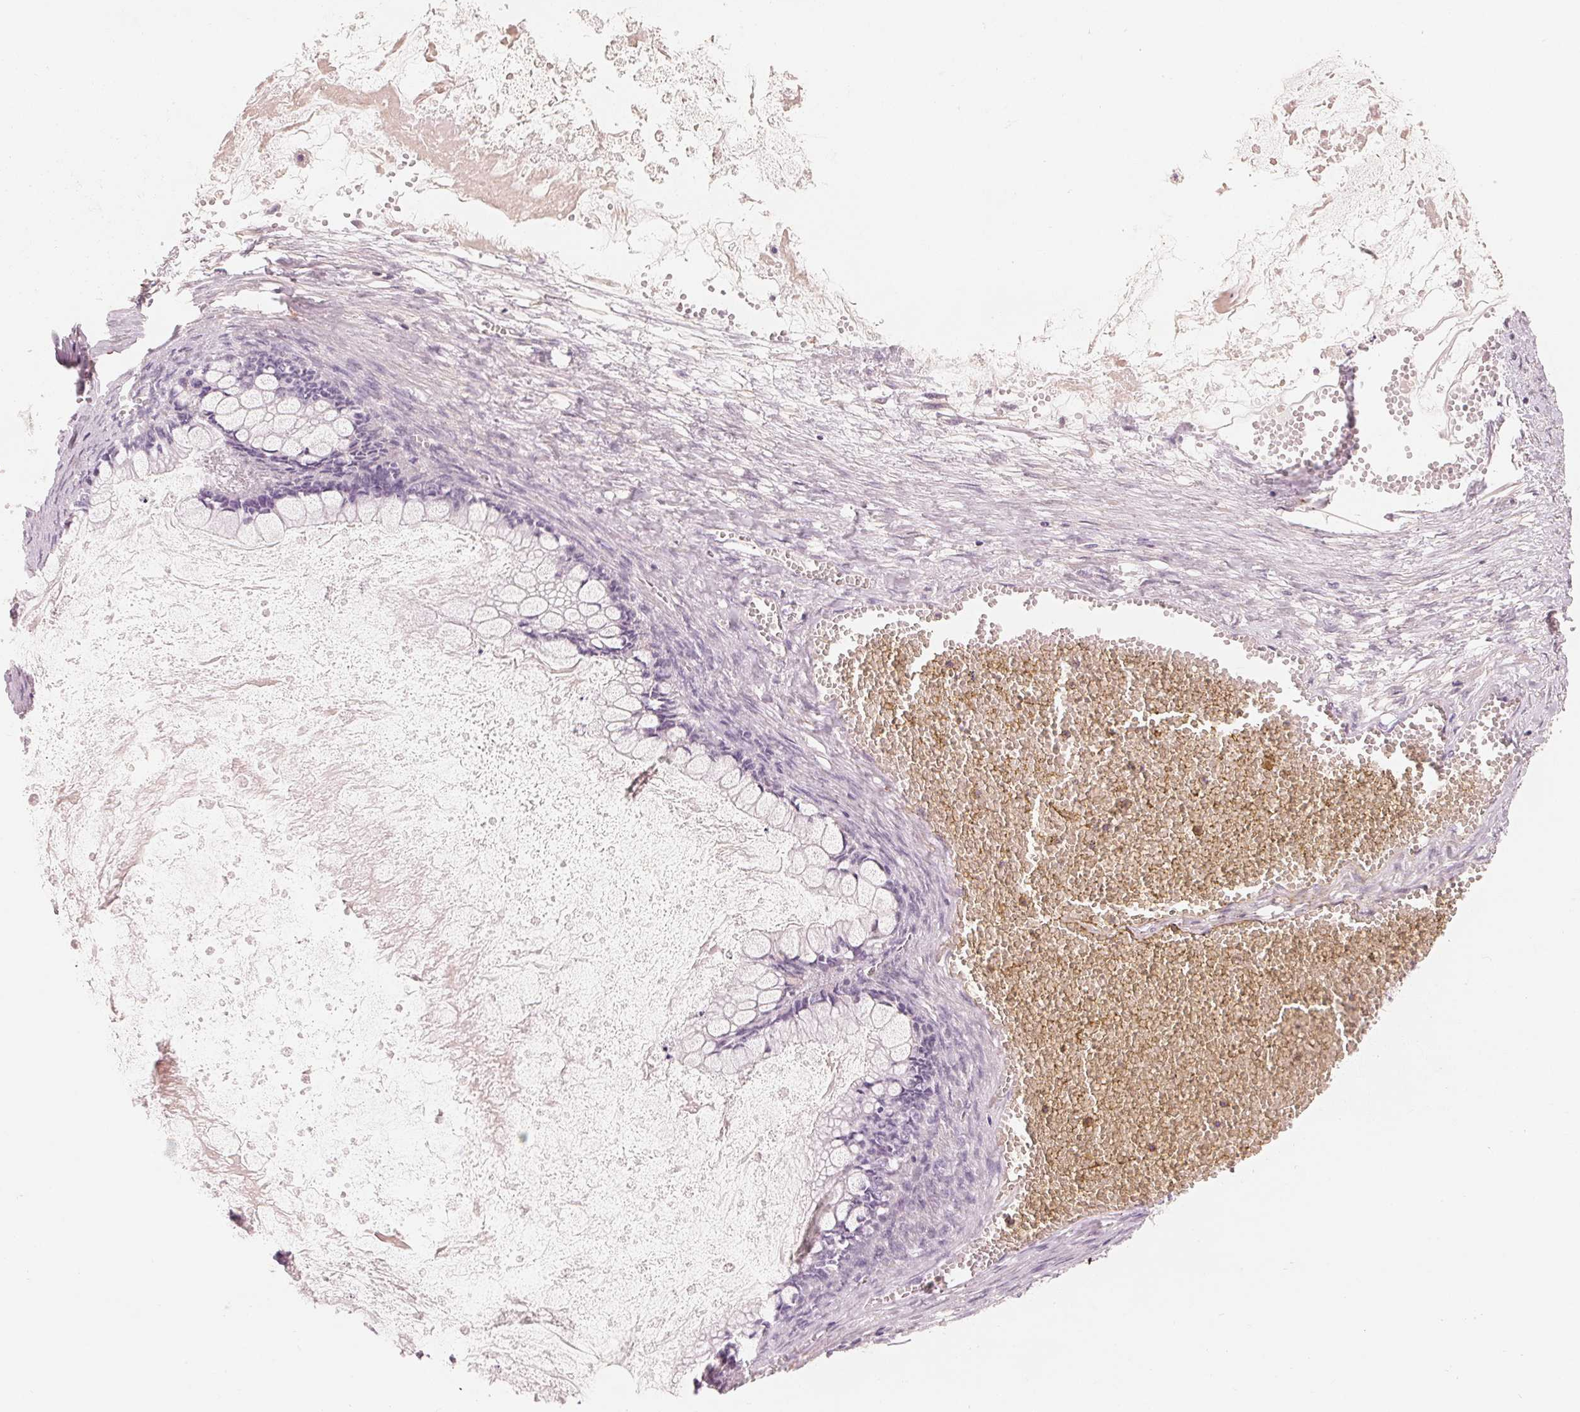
{"staining": {"intensity": "negative", "quantity": "none", "location": "none"}, "tissue": "ovarian cancer", "cell_type": "Tumor cells", "image_type": "cancer", "snomed": [{"axis": "morphology", "description": "Cystadenocarcinoma, mucinous, NOS"}, {"axis": "topography", "description": "Ovary"}], "caption": "Tumor cells show no significant staining in ovarian cancer.", "gene": "CFHR2", "patient": {"sex": "female", "age": 67}}